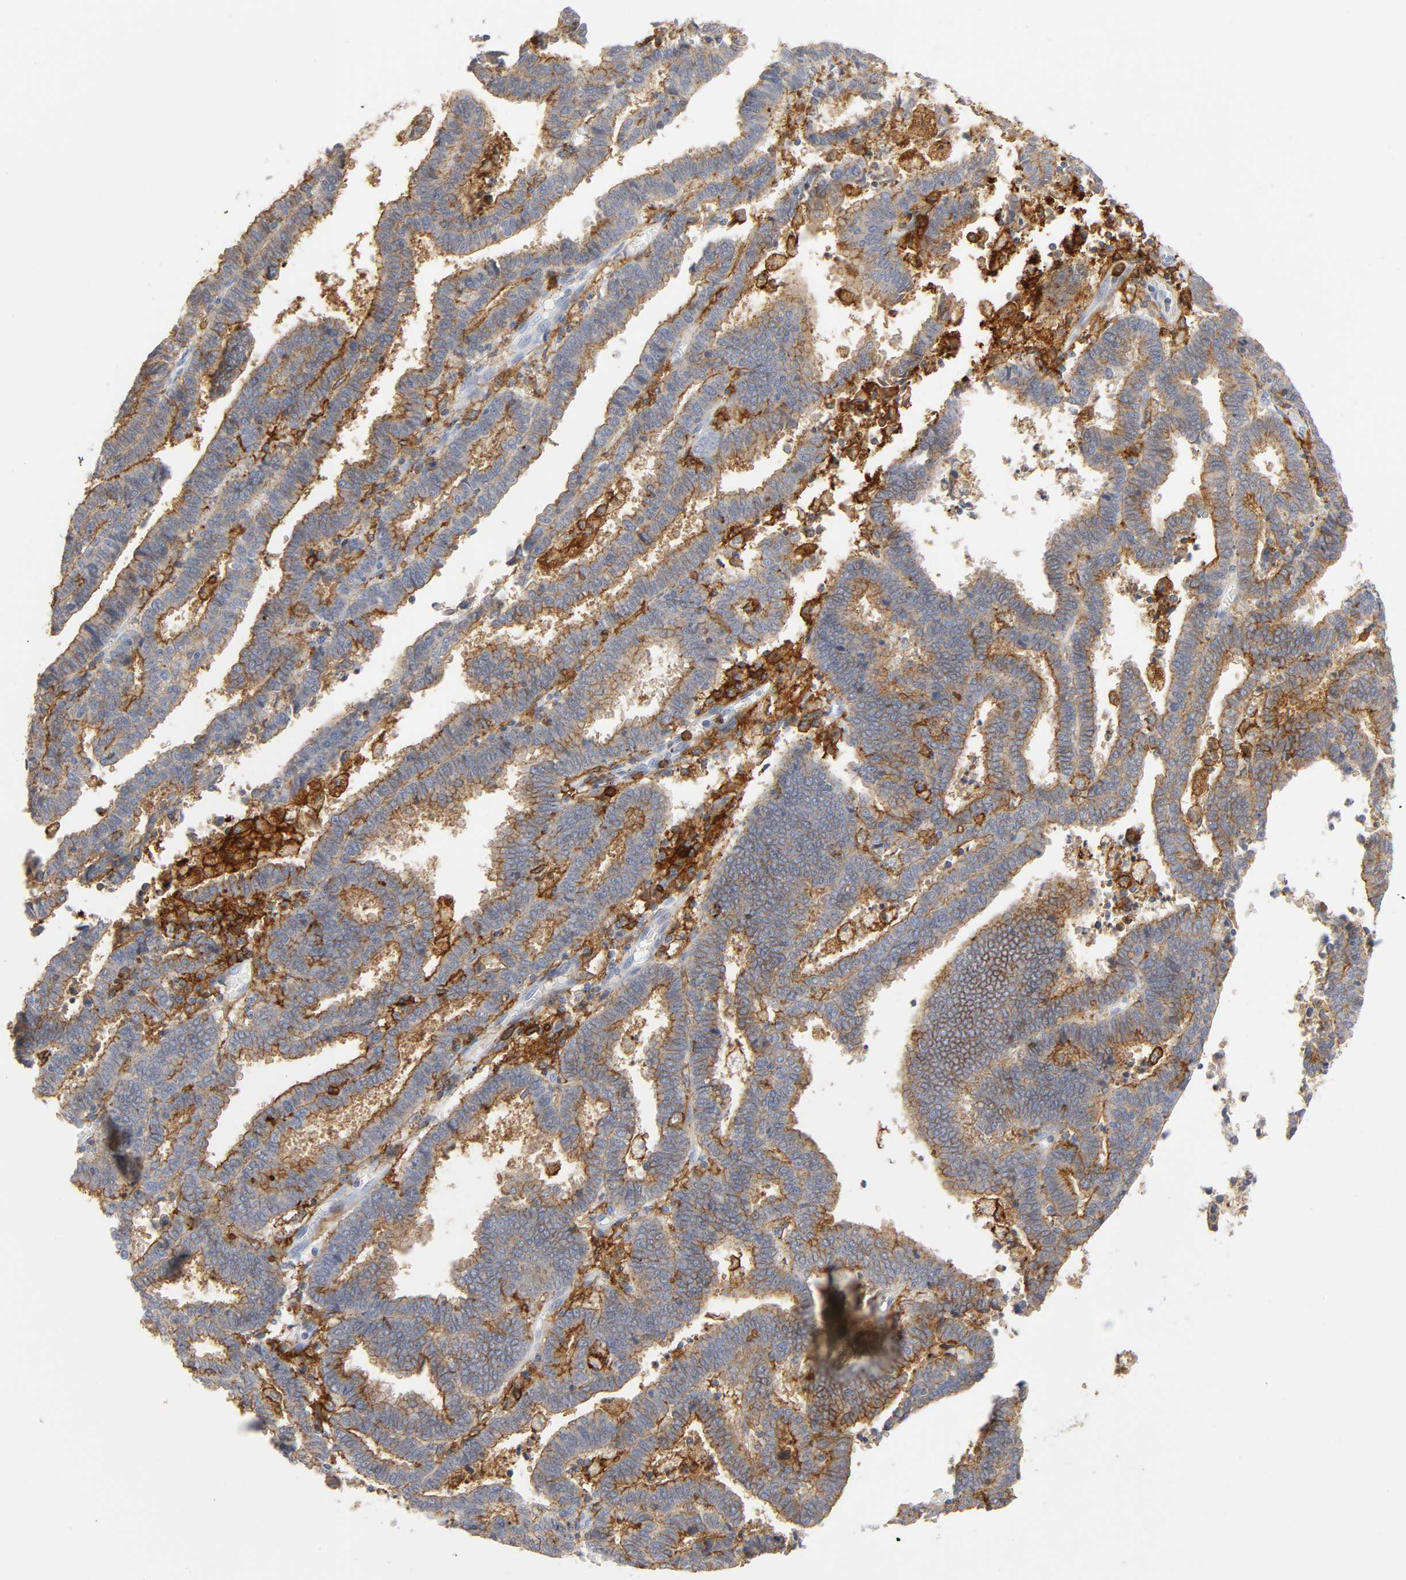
{"staining": {"intensity": "weak", "quantity": "25%-75%", "location": "cytoplasmic/membranous"}, "tissue": "endometrial cancer", "cell_type": "Tumor cells", "image_type": "cancer", "snomed": [{"axis": "morphology", "description": "Adenocarcinoma, NOS"}, {"axis": "topography", "description": "Uterus"}], "caption": "Brown immunohistochemical staining in human adenocarcinoma (endometrial) shows weak cytoplasmic/membranous positivity in about 25%-75% of tumor cells. (DAB (3,3'-diaminobenzidine) IHC, brown staining for protein, blue staining for nuclei).", "gene": "LYN", "patient": {"sex": "female", "age": 83}}